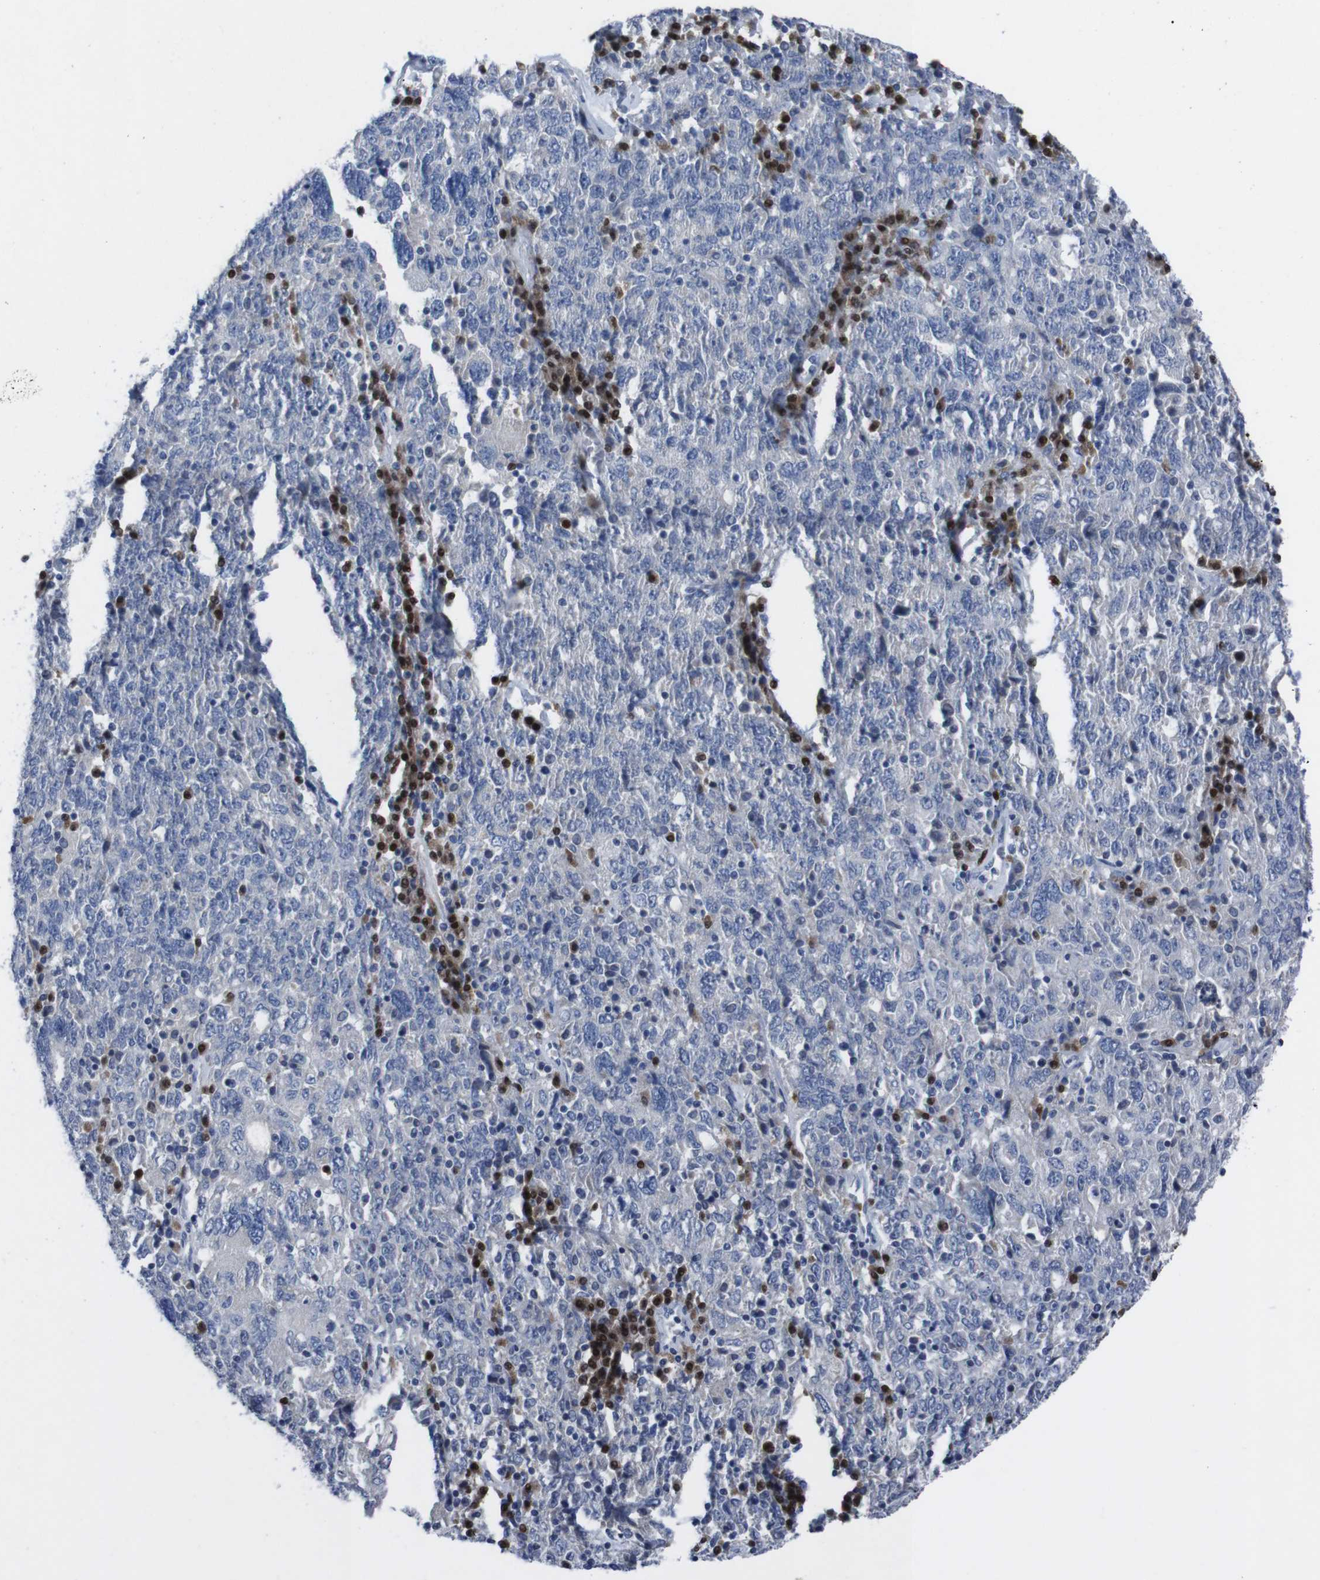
{"staining": {"intensity": "negative", "quantity": "none", "location": "none"}, "tissue": "ovarian cancer", "cell_type": "Tumor cells", "image_type": "cancer", "snomed": [{"axis": "morphology", "description": "Carcinoma, endometroid"}, {"axis": "topography", "description": "Ovary"}], "caption": "The photomicrograph displays no significant positivity in tumor cells of ovarian endometroid carcinoma. (Brightfield microscopy of DAB (3,3'-diaminobenzidine) immunohistochemistry at high magnification).", "gene": "IRF4", "patient": {"sex": "female", "age": 62}}